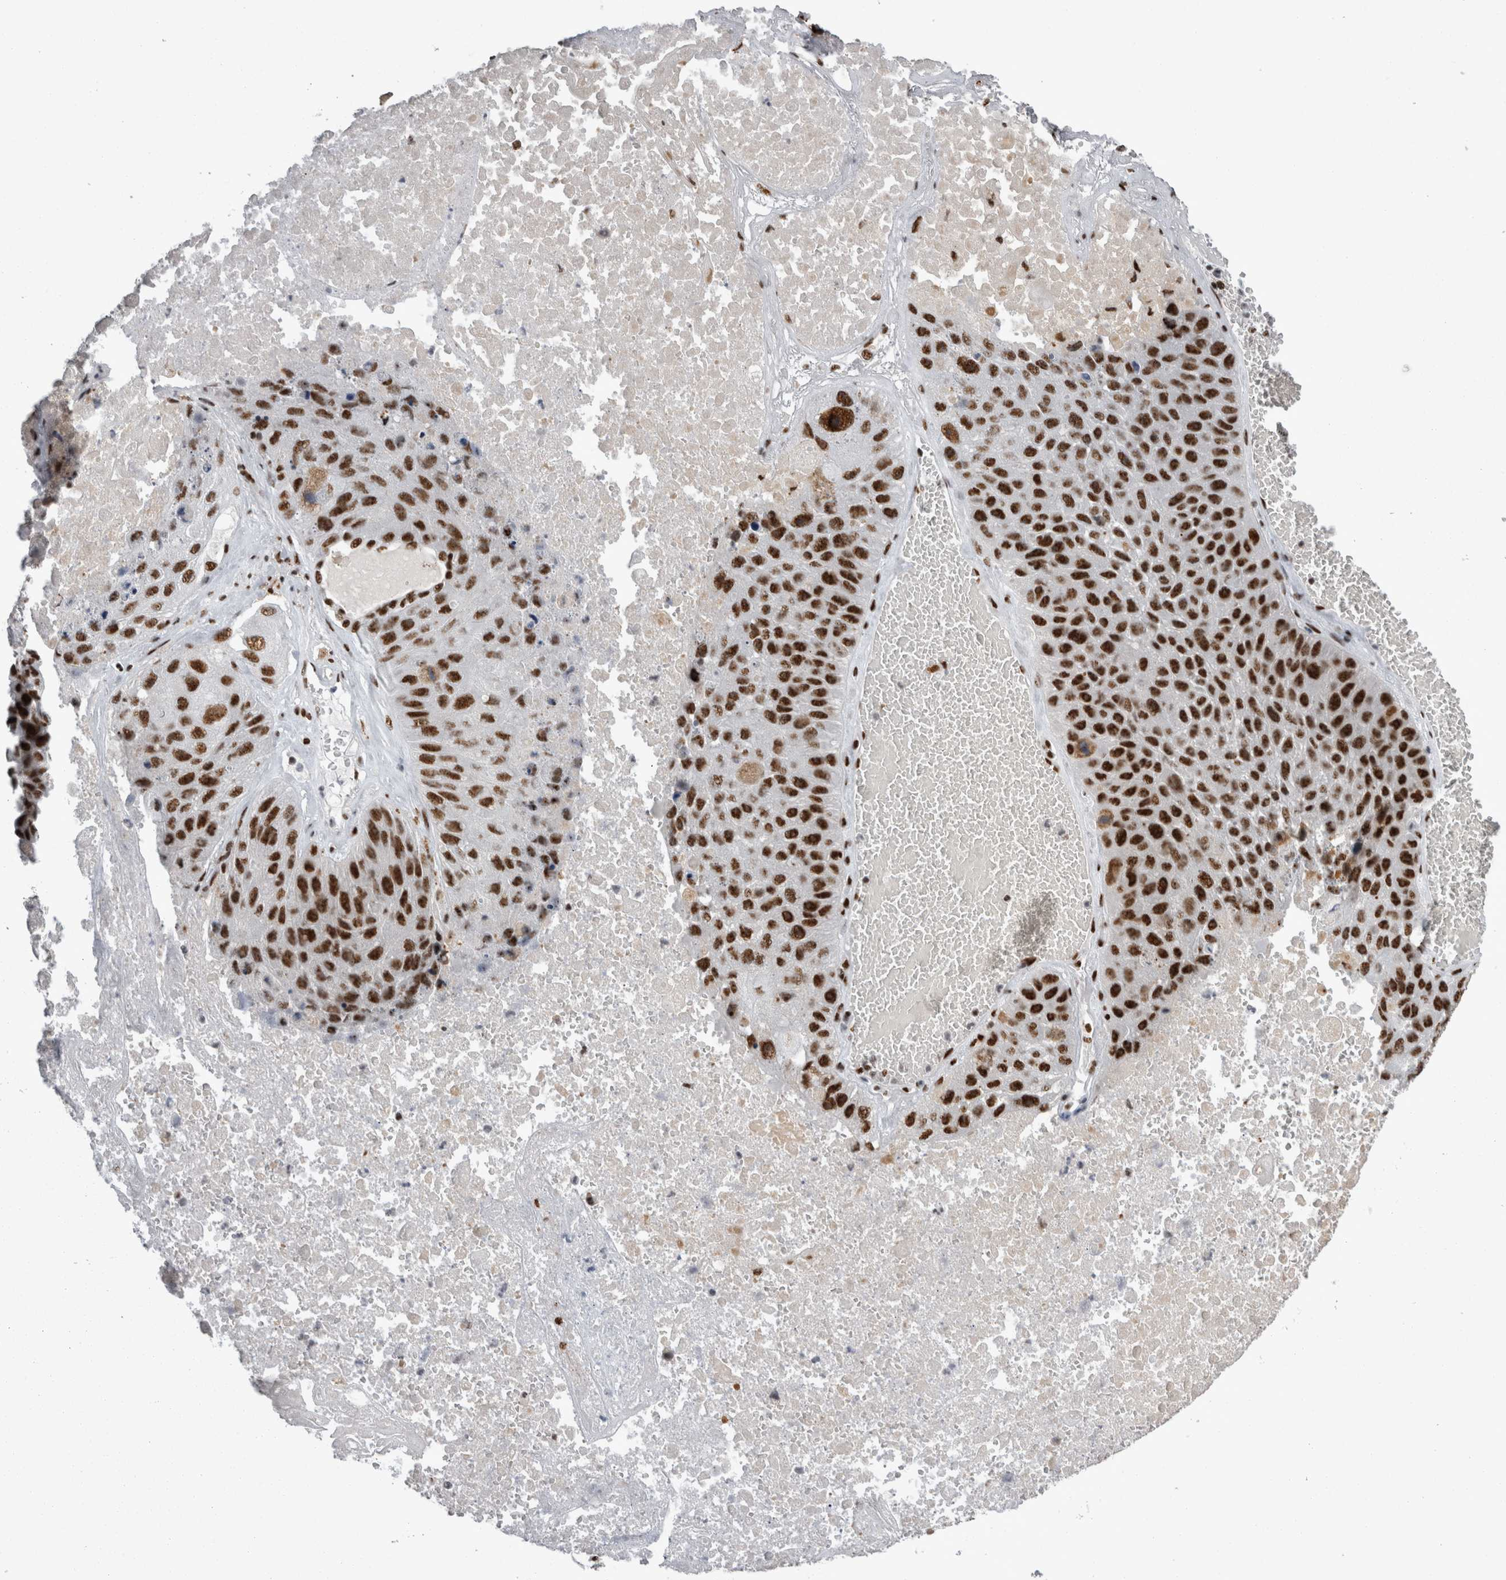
{"staining": {"intensity": "strong", "quantity": ">75%", "location": "nuclear"}, "tissue": "lung cancer", "cell_type": "Tumor cells", "image_type": "cancer", "snomed": [{"axis": "morphology", "description": "Squamous cell carcinoma, NOS"}, {"axis": "topography", "description": "Lung"}], "caption": "Immunohistochemical staining of human lung cancer (squamous cell carcinoma) demonstrates strong nuclear protein positivity in about >75% of tumor cells.", "gene": "SNRNP40", "patient": {"sex": "male", "age": 61}}